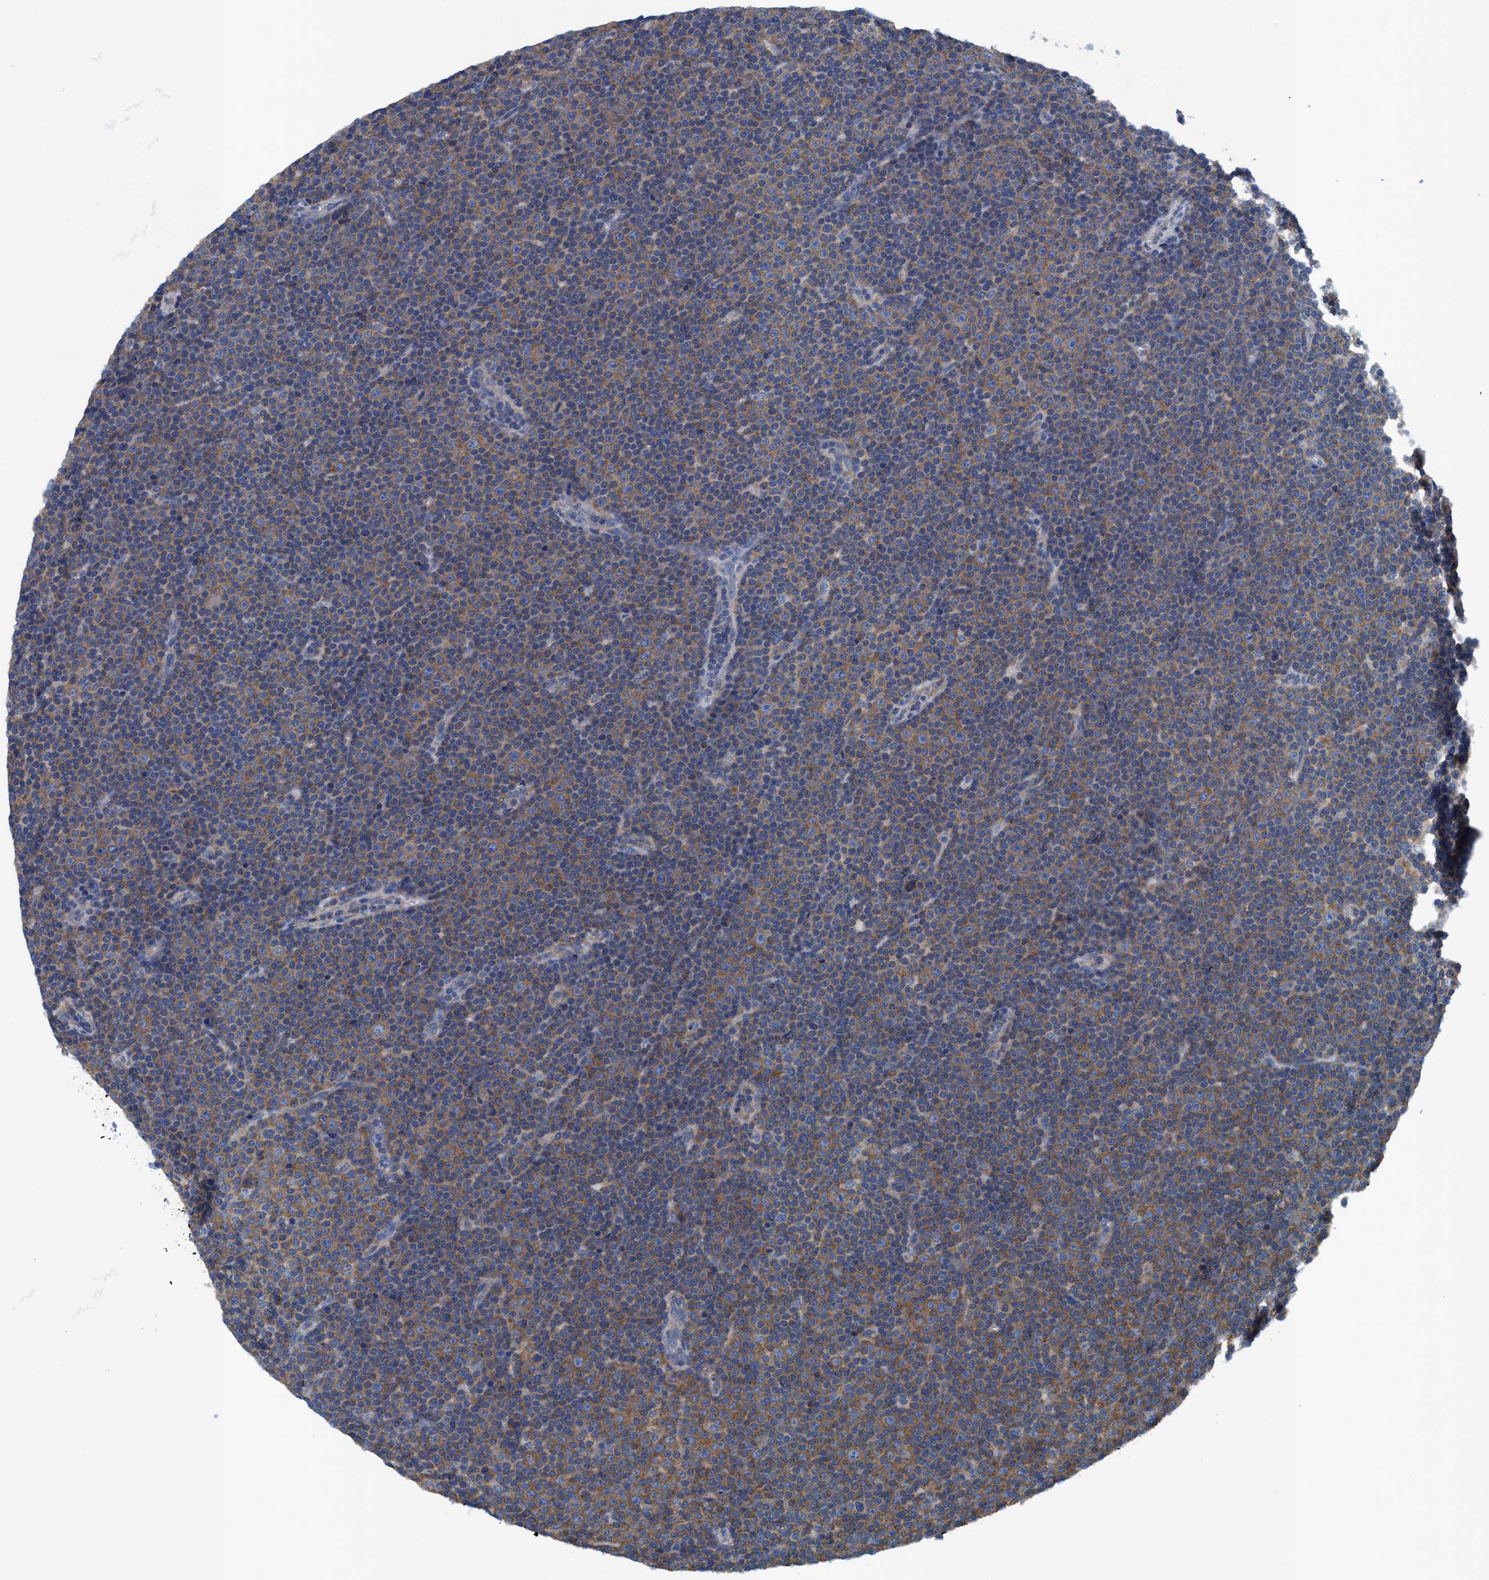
{"staining": {"intensity": "moderate", "quantity": "25%-75%", "location": "cytoplasmic/membranous"}, "tissue": "lymphoma", "cell_type": "Tumor cells", "image_type": "cancer", "snomed": [{"axis": "morphology", "description": "Malignant lymphoma, non-Hodgkin's type, Low grade"}, {"axis": "topography", "description": "Lymph node"}], "caption": "Tumor cells reveal medium levels of moderate cytoplasmic/membranous expression in about 25%-75% of cells in lymphoma.", "gene": "NMT1", "patient": {"sex": "female", "age": 67}}